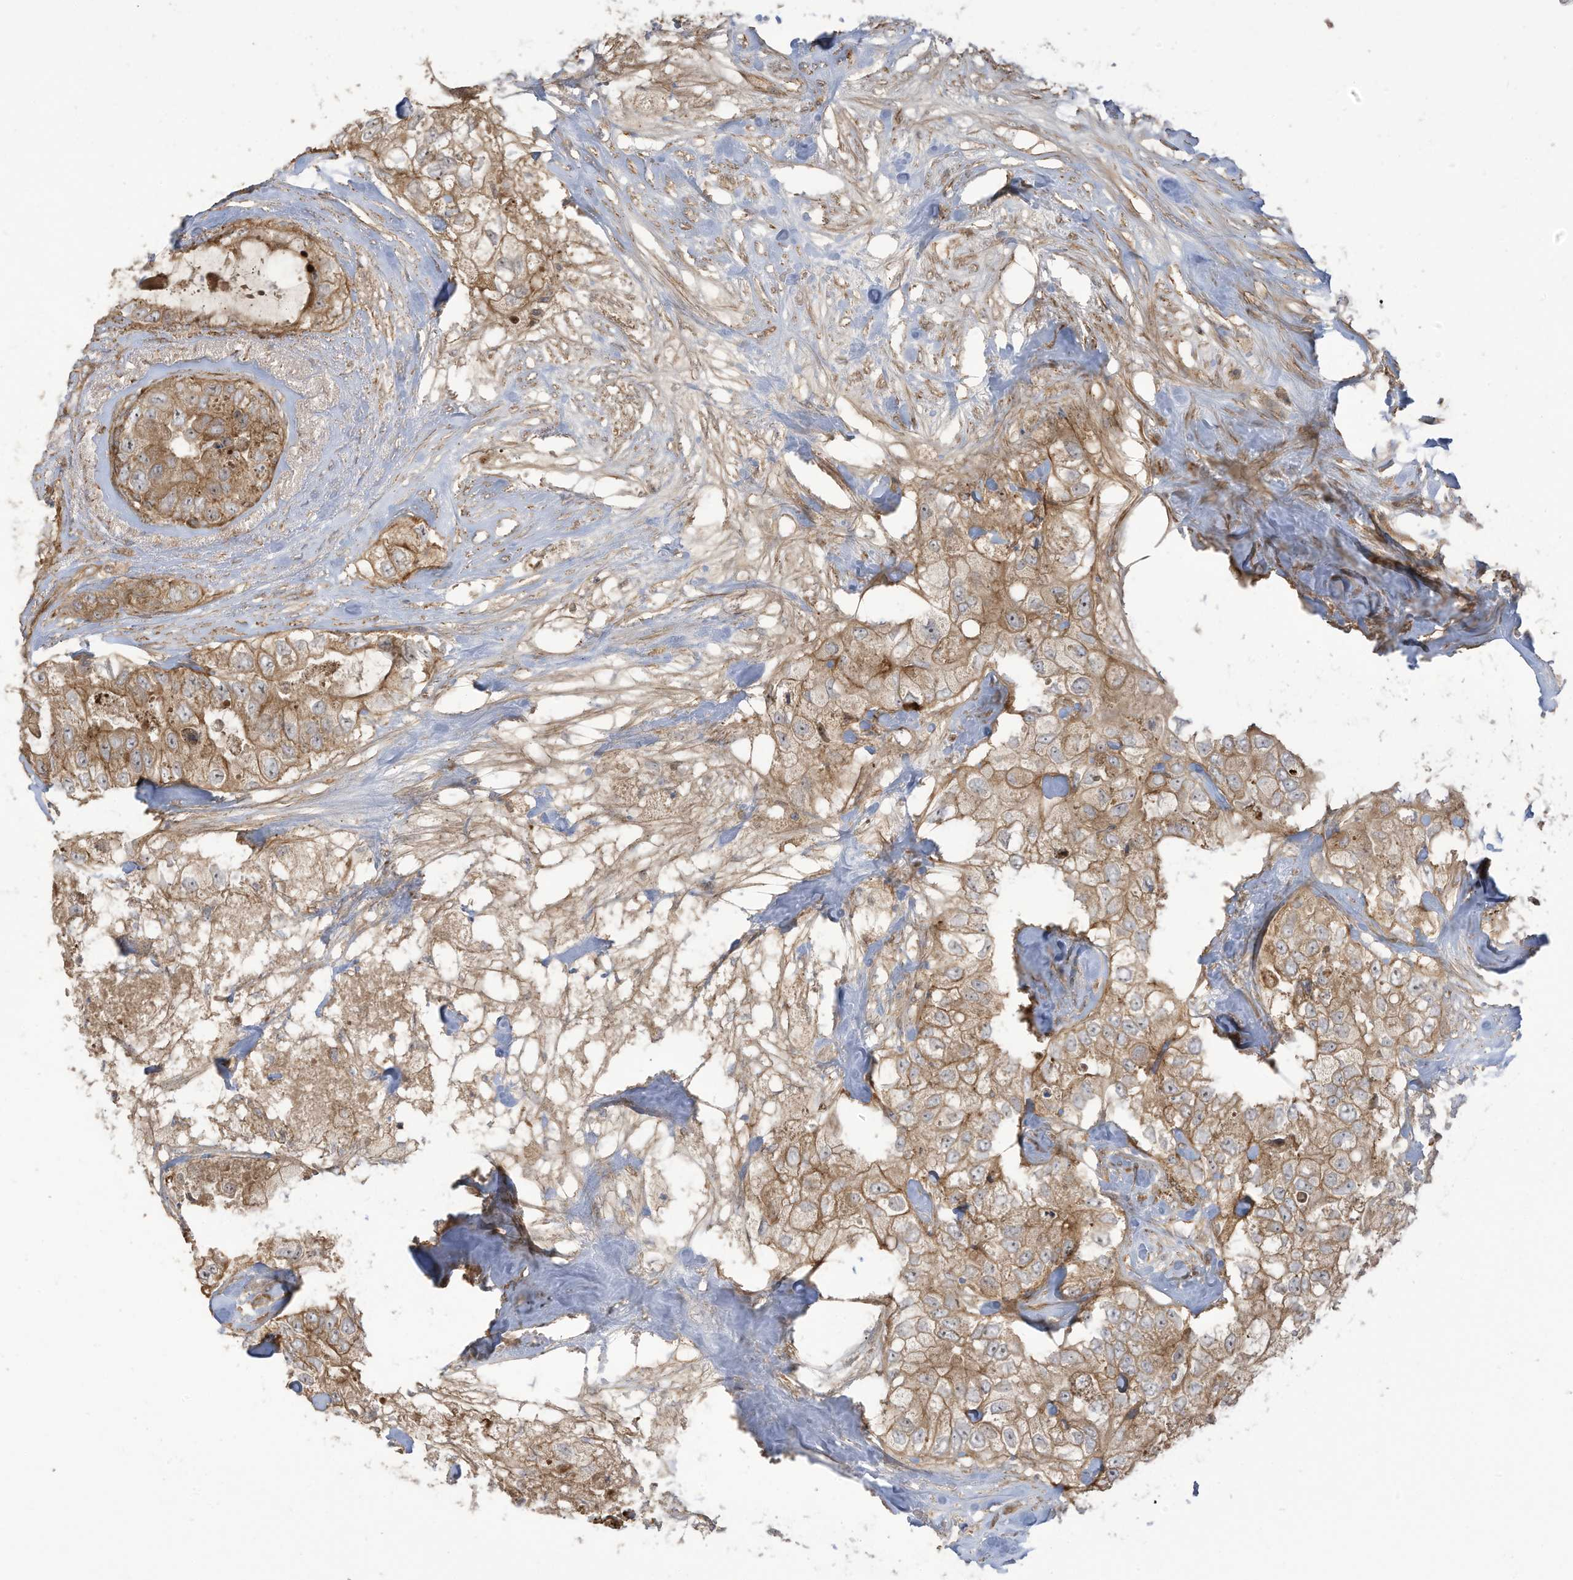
{"staining": {"intensity": "moderate", "quantity": ">75%", "location": "cytoplasmic/membranous"}, "tissue": "breast cancer", "cell_type": "Tumor cells", "image_type": "cancer", "snomed": [{"axis": "morphology", "description": "Duct carcinoma"}, {"axis": "topography", "description": "Breast"}], "caption": "Immunohistochemistry (IHC) histopathology image of breast invasive ductal carcinoma stained for a protein (brown), which displays medium levels of moderate cytoplasmic/membranous positivity in approximately >75% of tumor cells.", "gene": "ENTR1", "patient": {"sex": "female", "age": 62}}